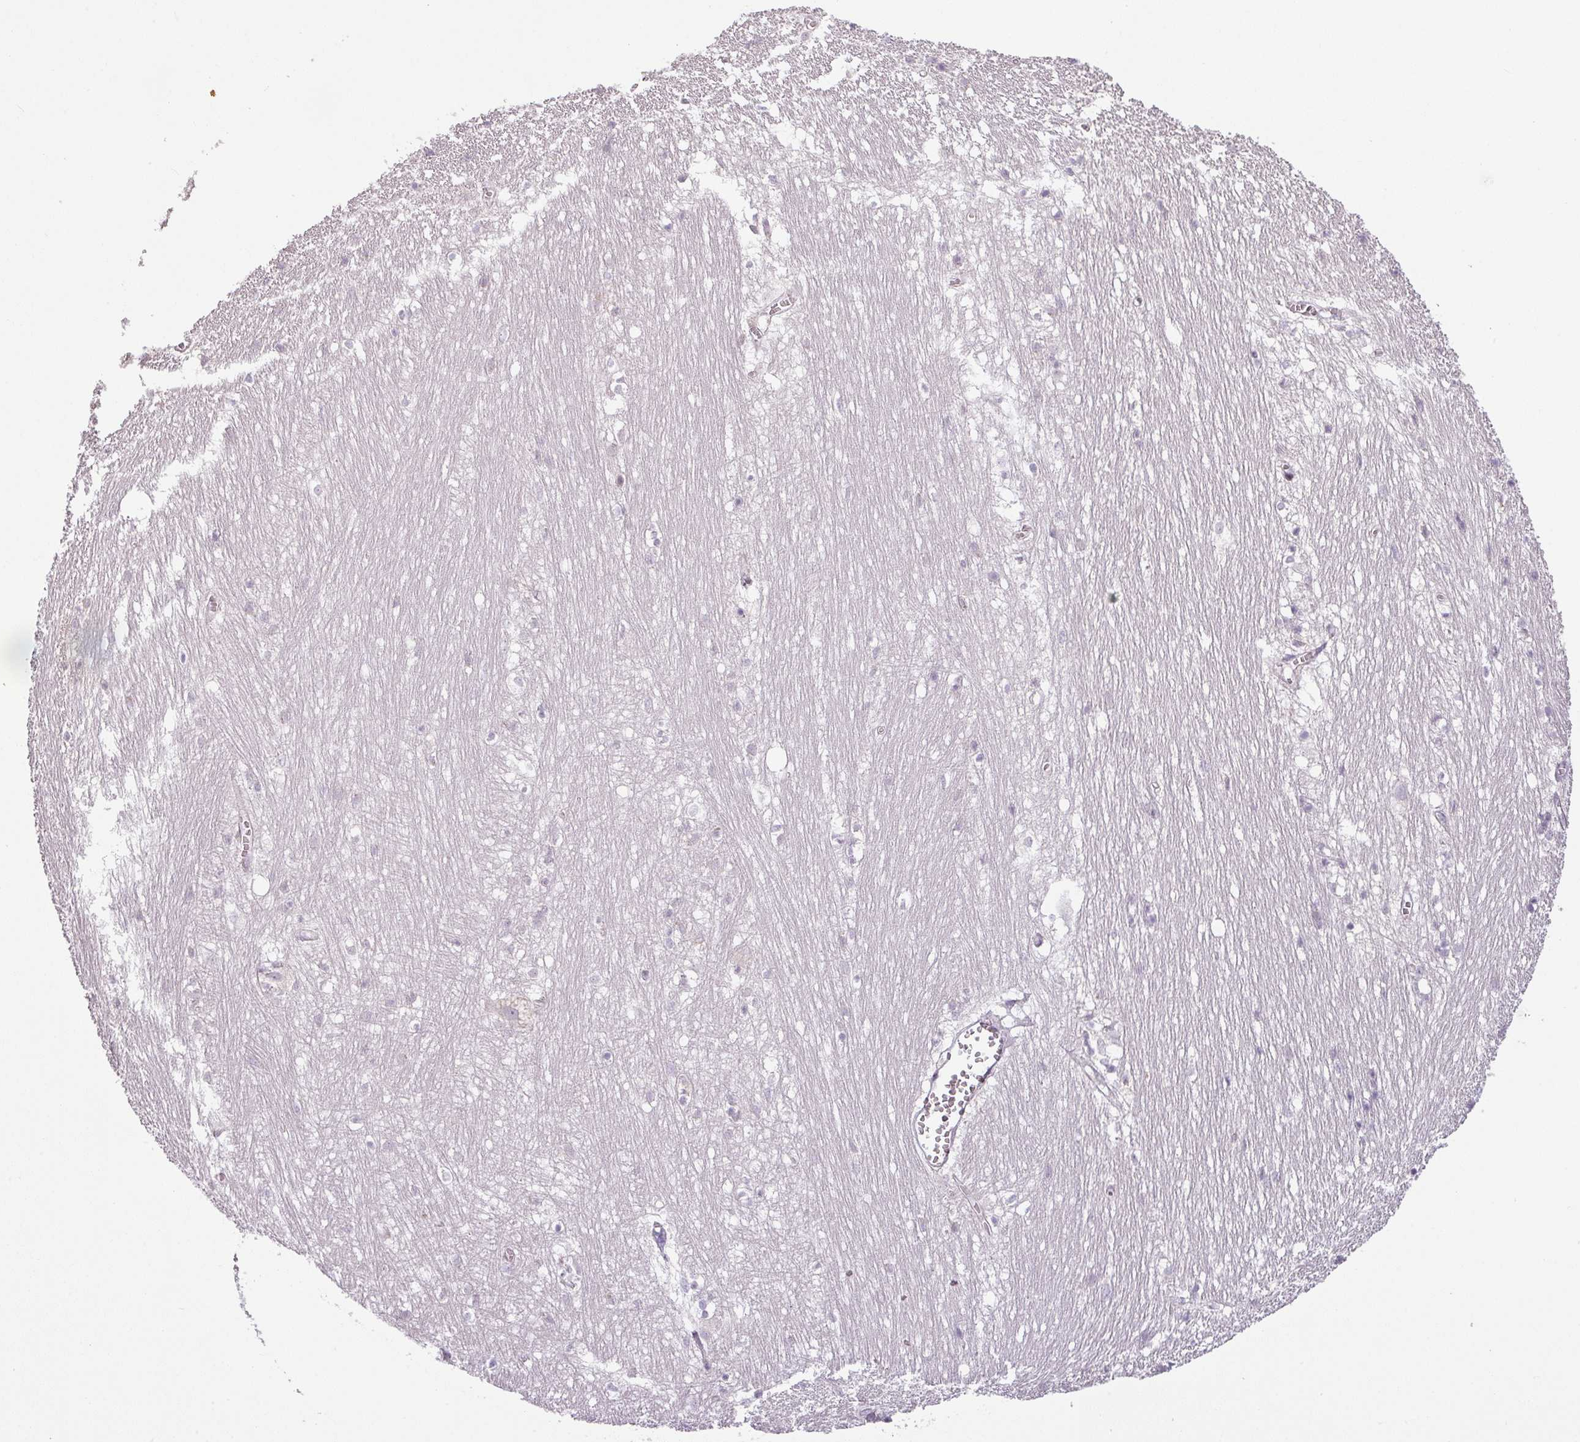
{"staining": {"intensity": "negative", "quantity": "none", "location": "none"}, "tissue": "hippocampus", "cell_type": "Glial cells", "image_type": "normal", "snomed": [{"axis": "morphology", "description": "Normal tissue, NOS"}, {"axis": "topography", "description": "Hippocampus"}], "caption": "This is a photomicrograph of IHC staining of normal hippocampus, which shows no positivity in glial cells.", "gene": "CCDC144A", "patient": {"sex": "female", "age": 64}}